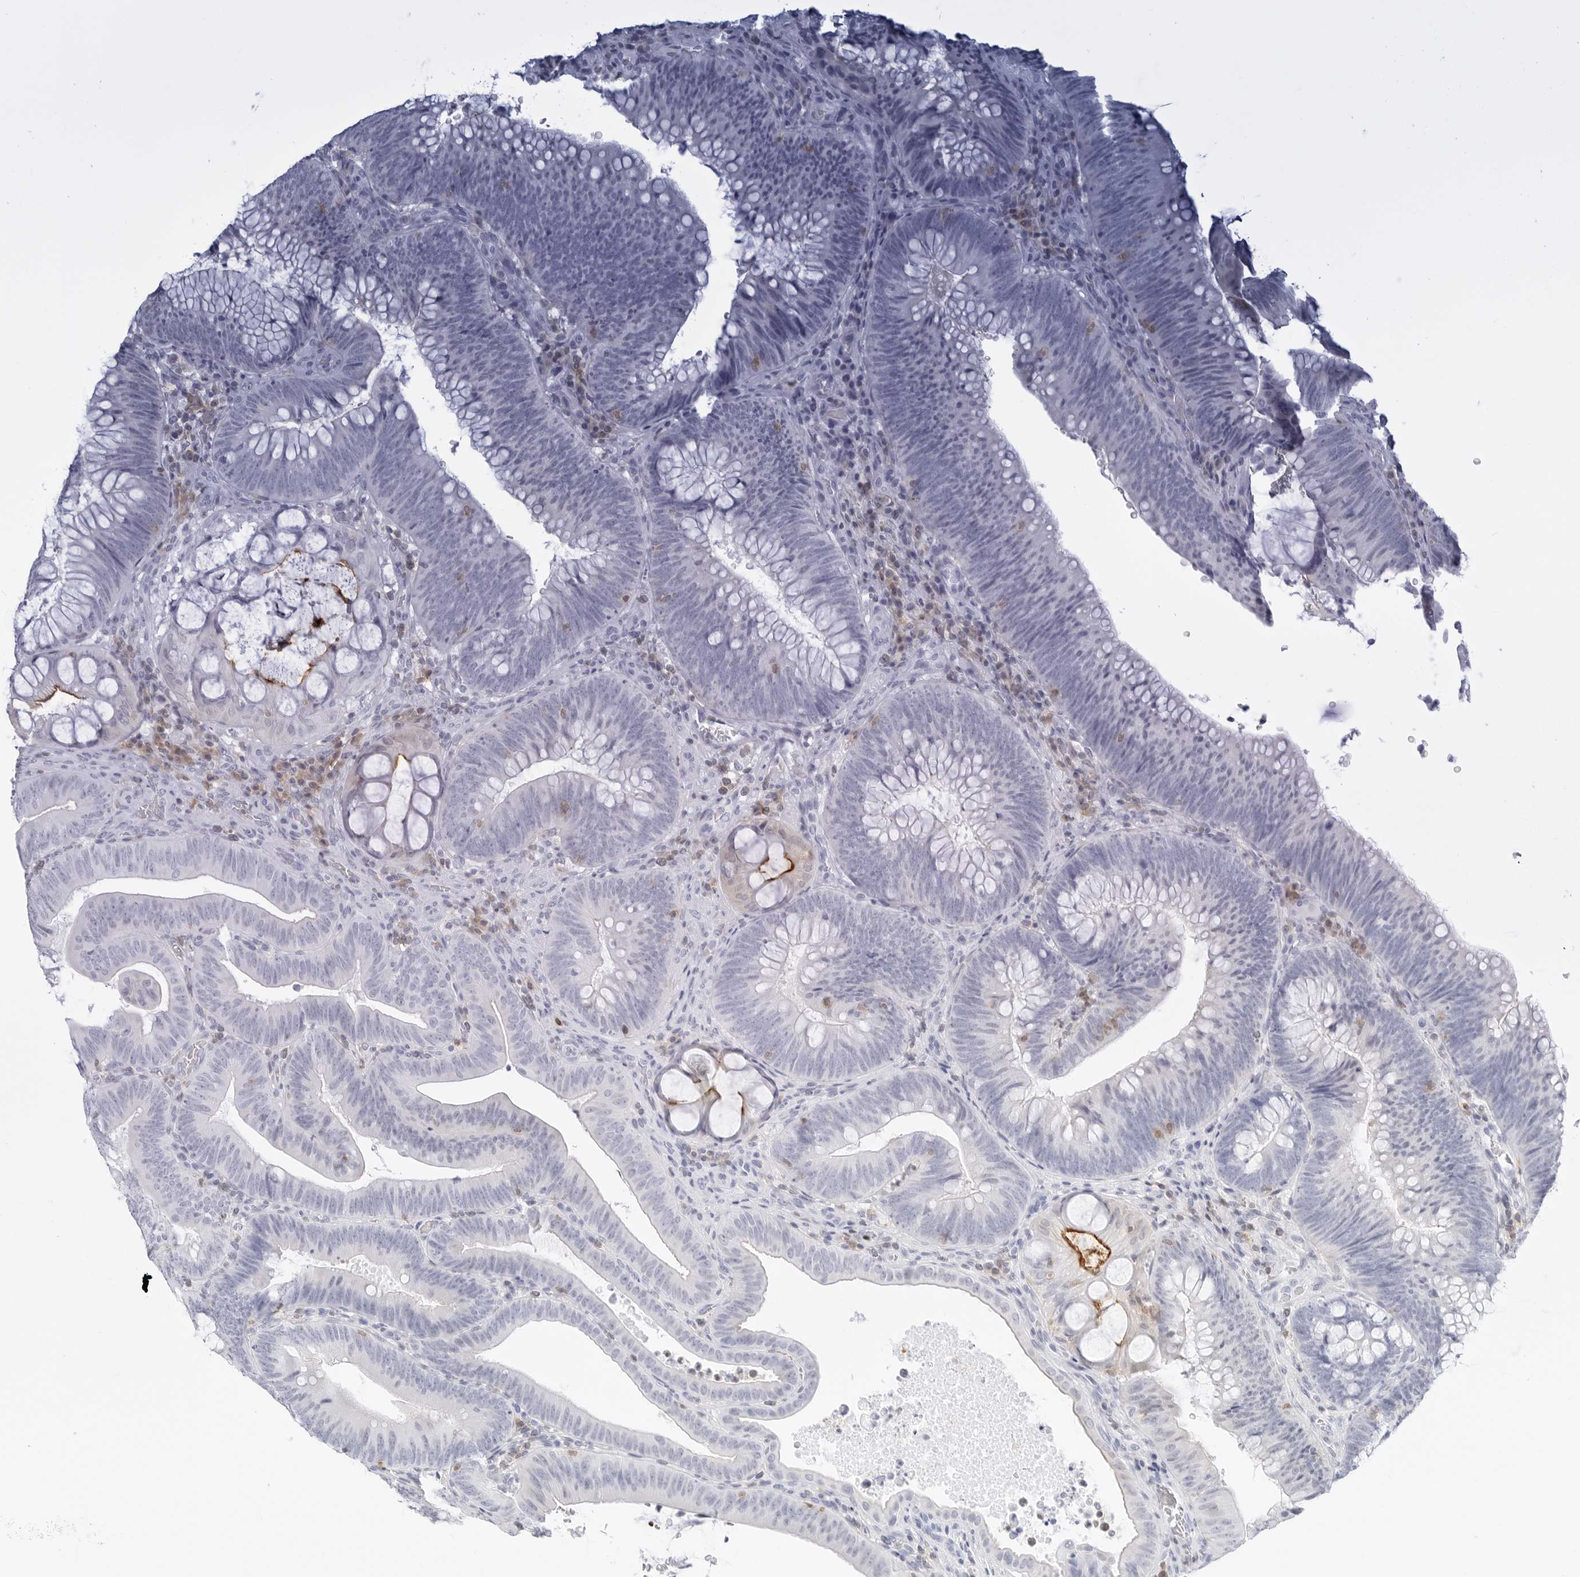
{"staining": {"intensity": "strong", "quantity": "<25%", "location": "cytoplasmic/membranous"}, "tissue": "colorectal cancer", "cell_type": "Tumor cells", "image_type": "cancer", "snomed": [{"axis": "morphology", "description": "Normal tissue, NOS"}, {"axis": "topography", "description": "Colon"}], "caption": "This is an image of immunohistochemistry staining of colorectal cancer, which shows strong positivity in the cytoplasmic/membranous of tumor cells.", "gene": "SLC9A3R1", "patient": {"sex": "female", "age": 82}}